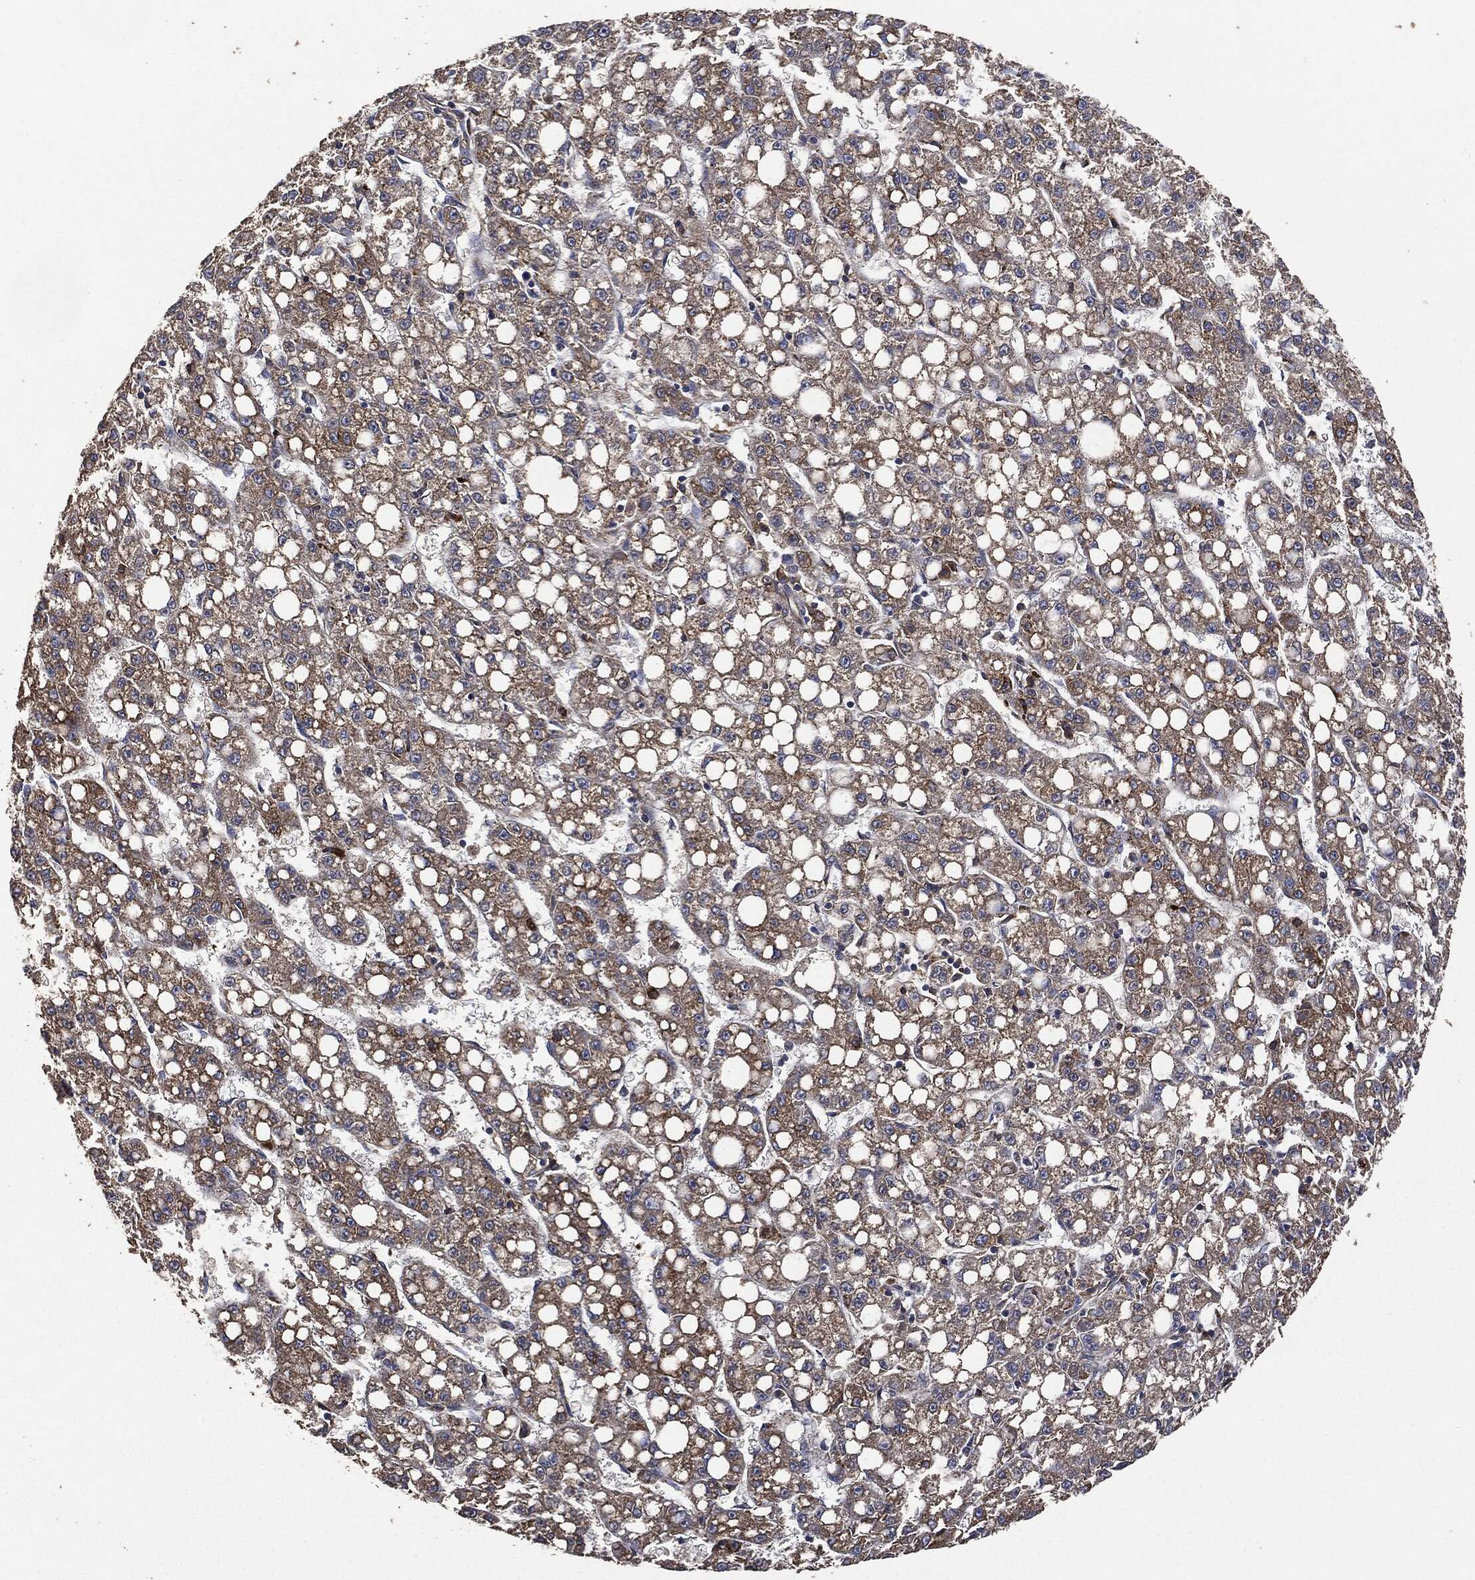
{"staining": {"intensity": "moderate", "quantity": "25%-75%", "location": "cytoplasmic/membranous"}, "tissue": "liver cancer", "cell_type": "Tumor cells", "image_type": "cancer", "snomed": [{"axis": "morphology", "description": "Carcinoma, Hepatocellular, NOS"}, {"axis": "topography", "description": "Liver"}], "caption": "Immunohistochemical staining of human hepatocellular carcinoma (liver) exhibits medium levels of moderate cytoplasmic/membranous protein staining in approximately 25%-75% of tumor cells.", "gene": "STK3", "patient": {"sex": "female", "age": 65}}